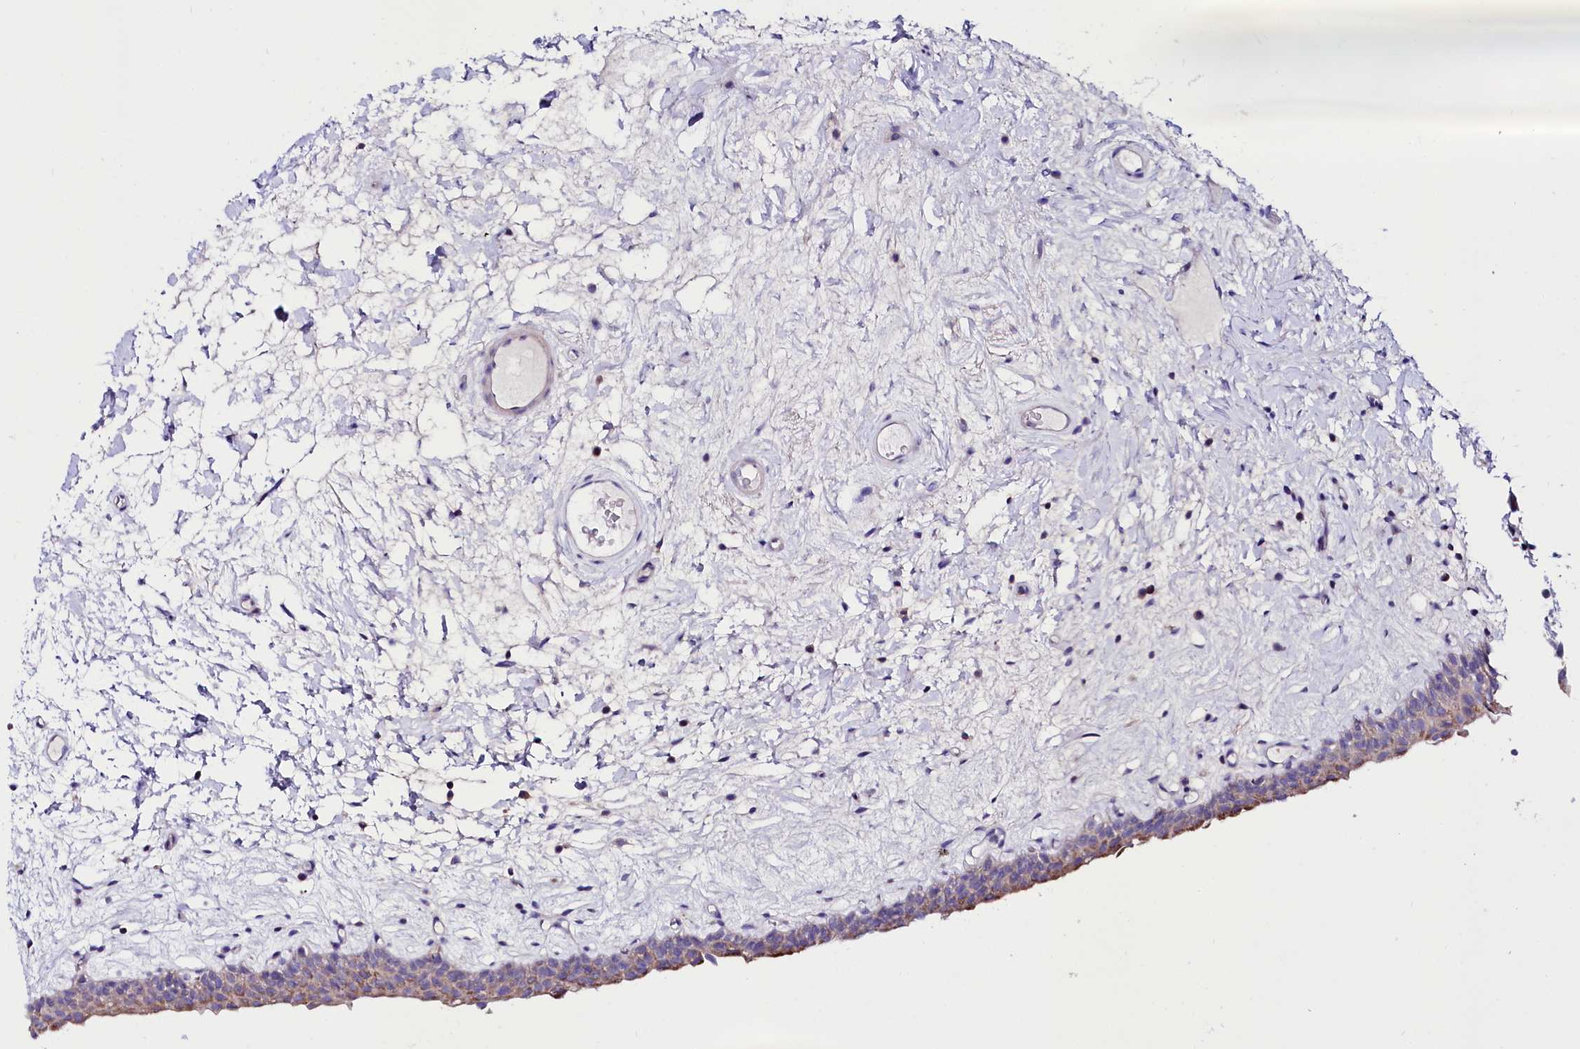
{"staining": {"intensity": "weak", "quantity": ">75%", "location": "cytoplasmic/membranous"}, "tissue": "urinary bladder", "cell_type": "Urothelial cells", "image_type": "normal", "snomed": [{"axis": "morphology", "description": "Normal tissue, NOS"}, {"axis": "topography", "description": "Urinary bladder"}], "caption": "Immunohistochemical staining of benign human urinary bladder displays weak cytoplasmic/membranous protein staining in about >75% of urothelial cells. The protein of interest is stained brown, and the nuclei are stained in blue (DAB (3,3'-diaminobenzidine) IHC with brightfield microscopy, high magnification).", "gene": "ABHD5", "patient": {"sex": "male", "age": 83}}